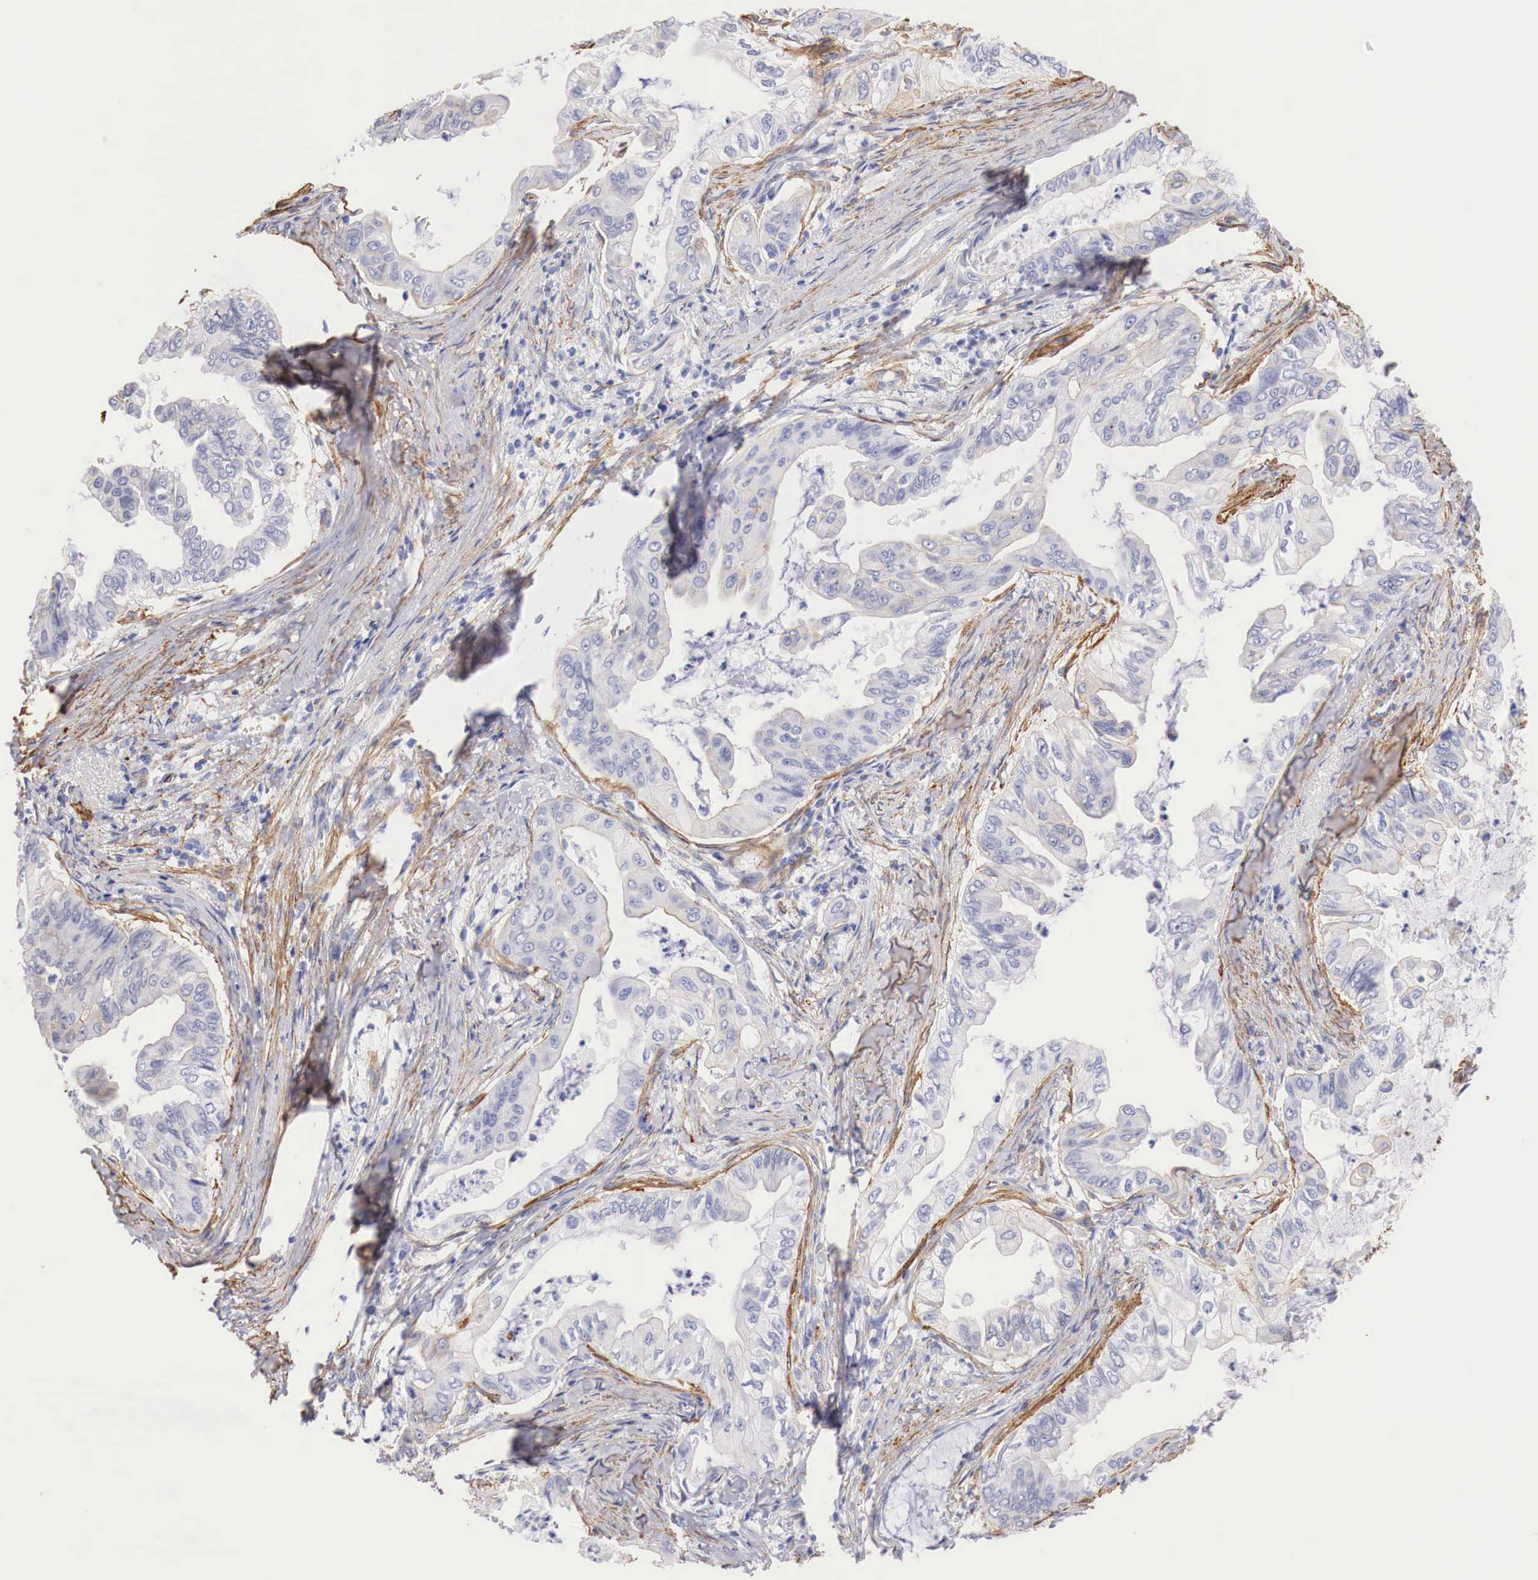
{"staining": {"intensity": "negative", "quantity": "none", "location": "none"}, "tissue": "stomach cancer", "cell_type": "Tumor cells", "image_type": "cancer", "snomed": [{"axis": "morphology", "description": "Adenocarcinoma, NOS"}, {"axis": "topography", "description": "Stomach, upper"}], "caption": "Photomicrograph shows no significant protein staining in tumor cells of stomach cancer (adenocarcinoma). (Brightfield microscopy of DAB (3,3'-diaminobenzidine) immunohistochemistry at high magnification).", "gene": "TPM1", "patient": {"sex": "male", "age": 80}}